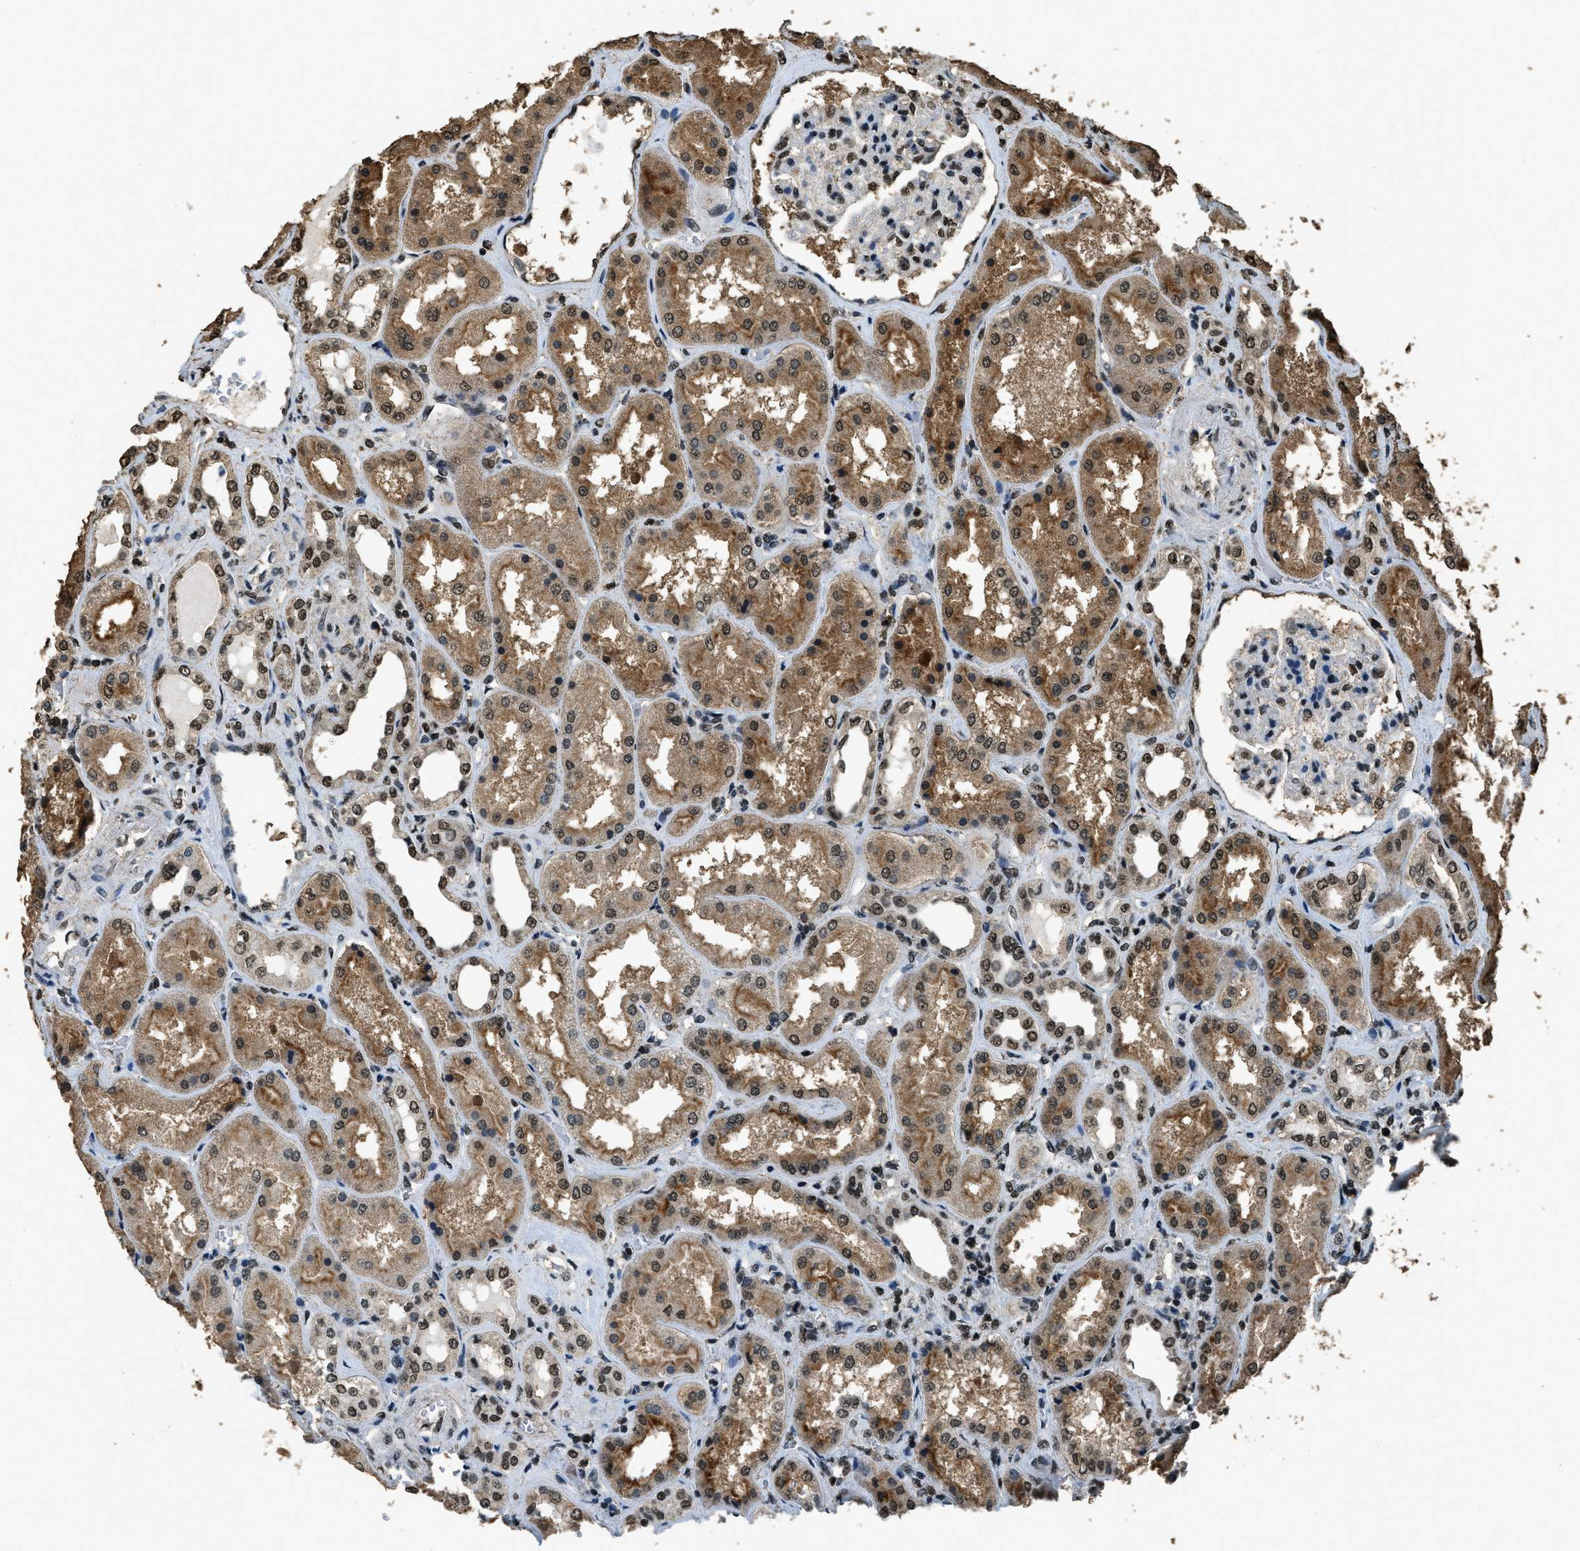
{"staining": {"intensity": "moderate", "quantity": ">75%", "location": "nuclear"}, "tissue": "kidney", "cell_type": "Cells in glomeruli", "image_type": "normal", "snomed": [{"axis": "morphology", "description": "Normal tissue, NOS"}, {"axis": "topography", "description": "Kidney"}], "caption": "Immunohistochemical staining of normal kidney demonstrates moderate nuclear protein expression in approximately >75% of cells in glomeruli. (DAB IHC, brown staining for protein, blue staining for nuclei).", "gene": "MYB", "patient": {"sex": "female", "age": 56}}